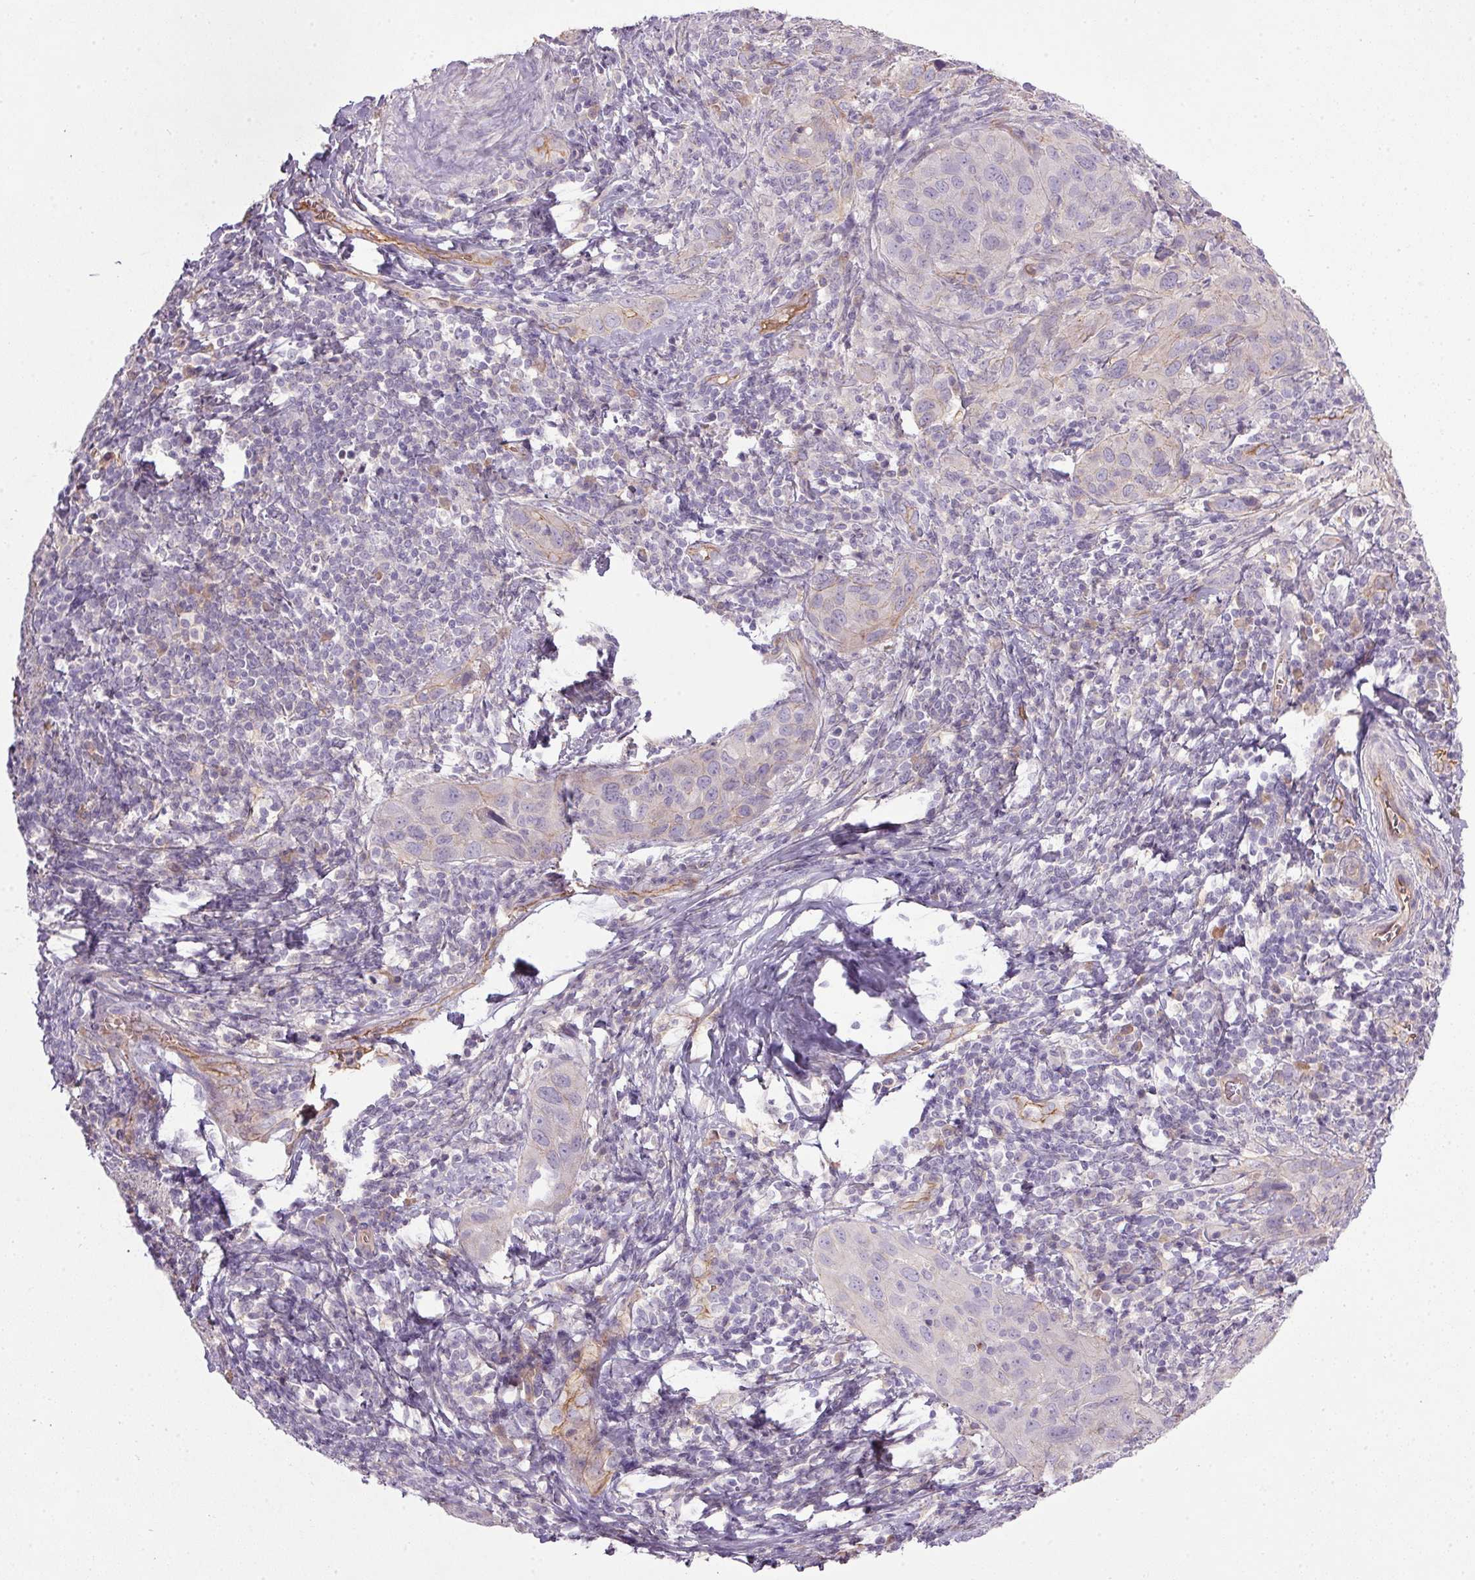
{"staining": {"intensity": "negative", "quantity": "none", "location": "none"}, "tissue": "cervical cancer", "cell_type": "Tumor cells", "image_type": "cancer", "snomed": [{"axis": "morphology", "description": "Normal tissue, NOS"}, {"axis": "morphology", "description": "Squamous cell carcinoma, NOS"}, {"axis": "topography", "description": "Cervix"}], "caption": "This is a histopathology image of immunohistochemistry staining of cervical cancer (squamous cell carcinoma), which shows no positivity in tumor cells.", "gene": "APOC4", "patient": {"sex": "female", "age": 51}}